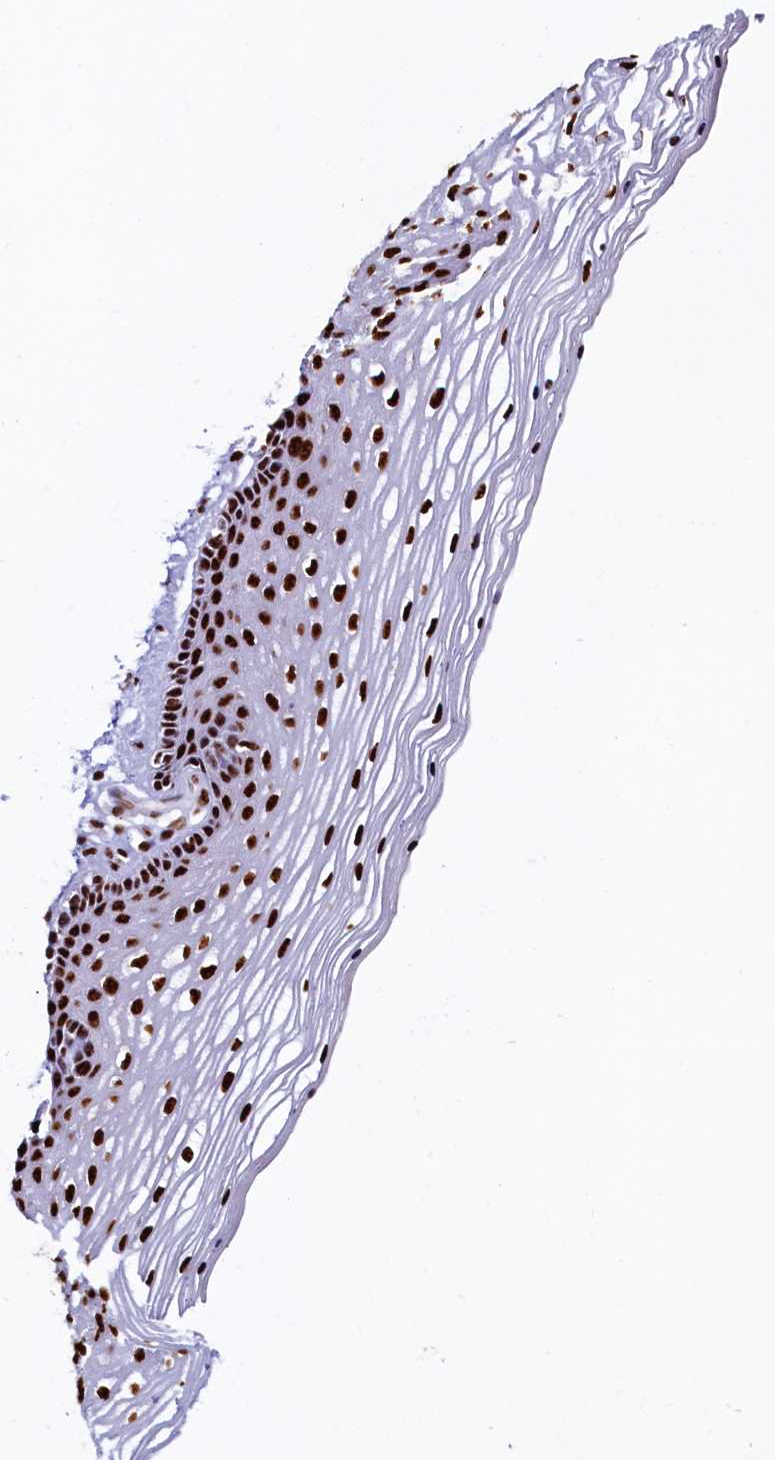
{"staining": {"intensity": "strong", "quantity": ">75%", "location": "nuclear"}, "tissue": "vagina", "cell_type": "Squamous epithelial cells", "image_type": "normal", "snomed": [{"axis": "morphology", "description": "Normal tissue, NOS"}, {"axis": "topography", "description": "Vagina"}], "caption": "Brown immunohistochemical staining in normal human vagina shows strong nuclear expression in approximately >75% of squamous epithelial cells.", "gene": "SRRM2", "patient": {"sex": "female", "age": 46}}